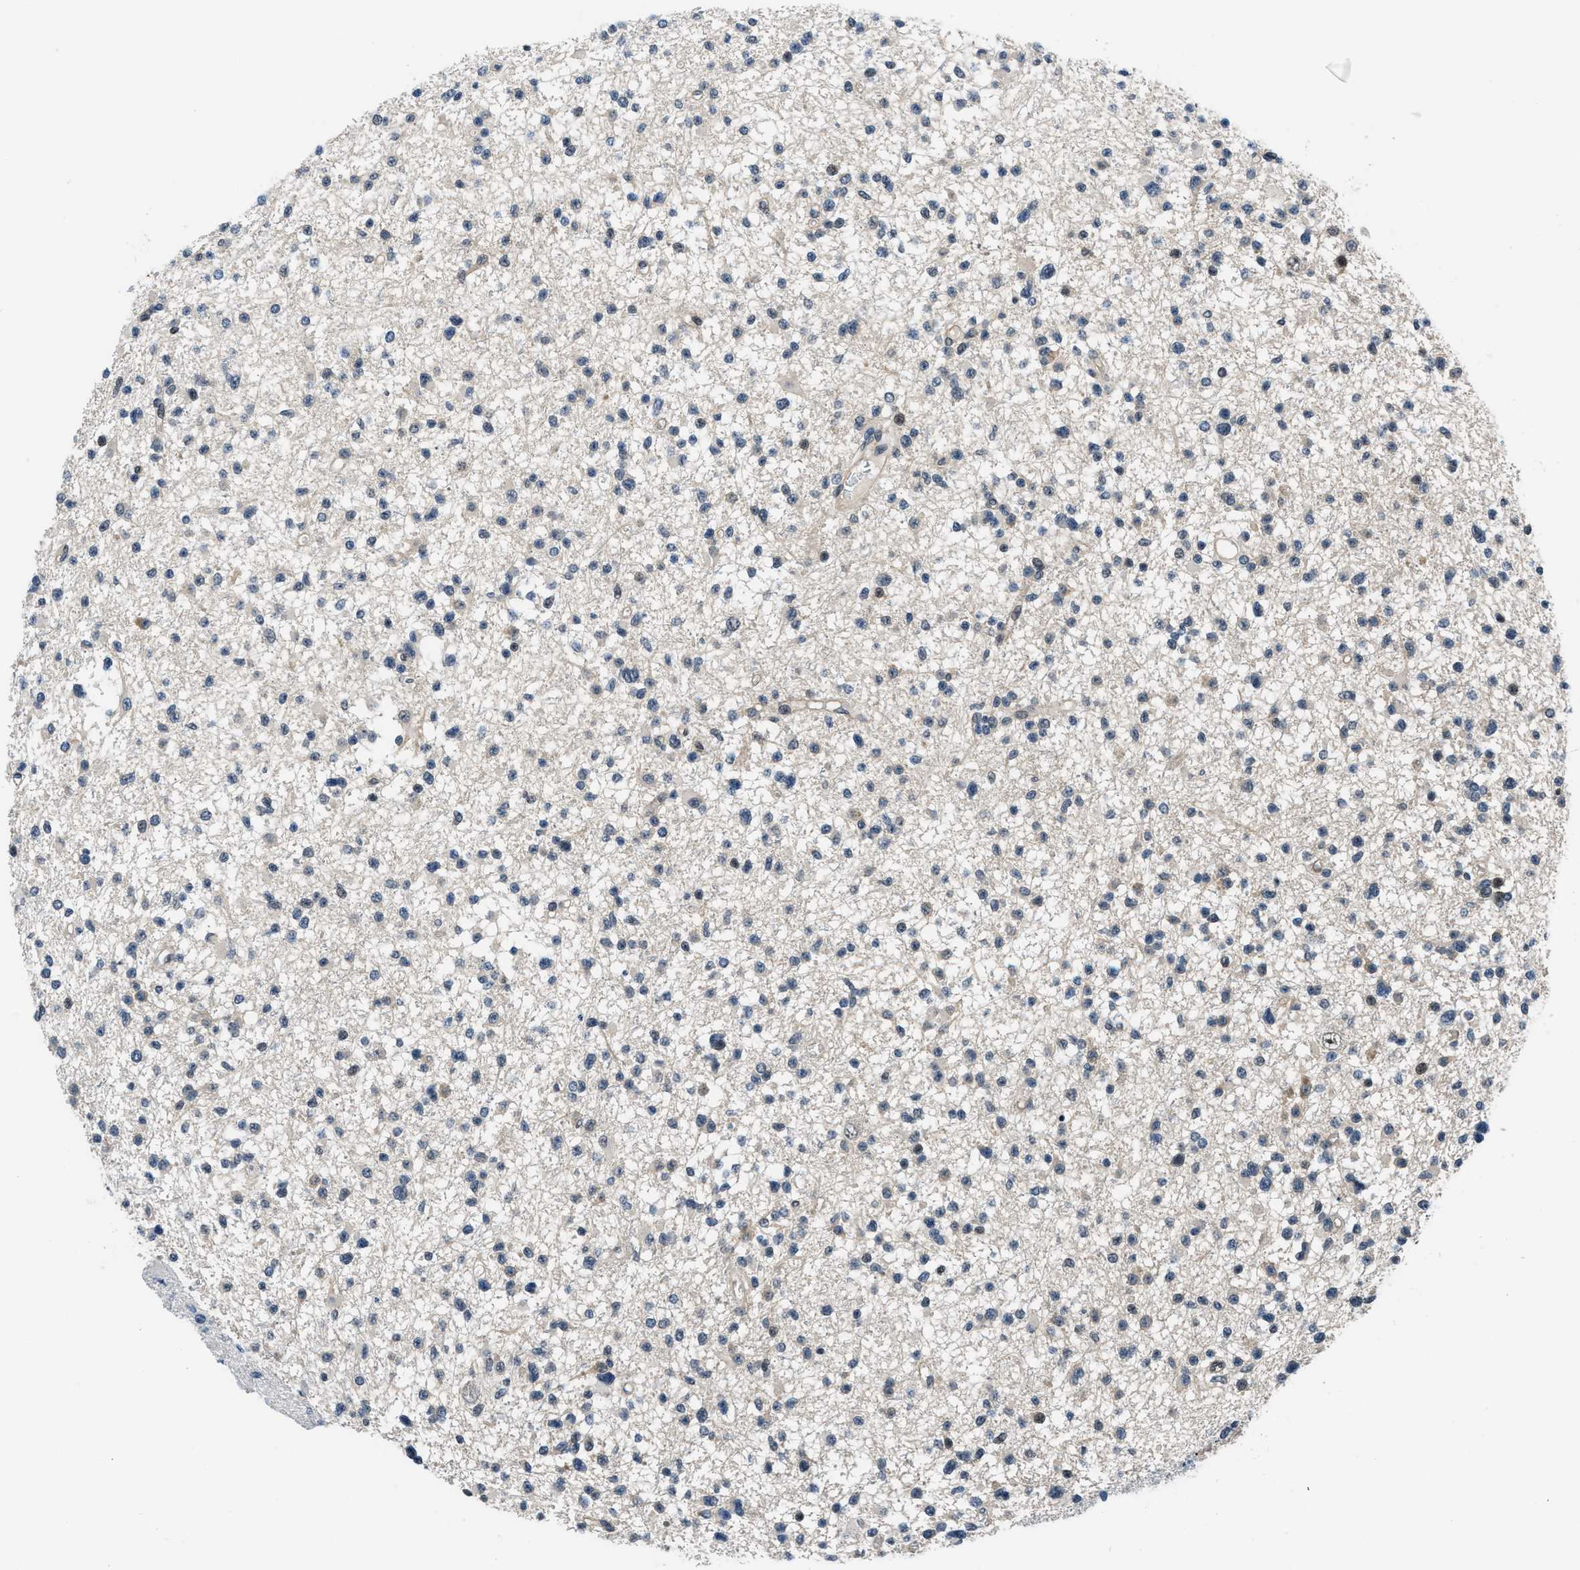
{"staining": {"intensity": "weak", "quantity": "<25%", "location": "nuclear"}, "tissue": "glioma", "cell_type": "Tumor cells", "image_type": "cancer", "snomed": [{"axis": "morphology", "description": "Glioma, malignant, Low grade"}, {"axis": "topography", "description": "Brain"}], "caption": "This is an immunohistochemistry histopathology image of human low-grade glioma (malignant). There is no positivity in tumor cells.", "gene": "SETD5", "patient": {"sex": "female", "age": 22}}